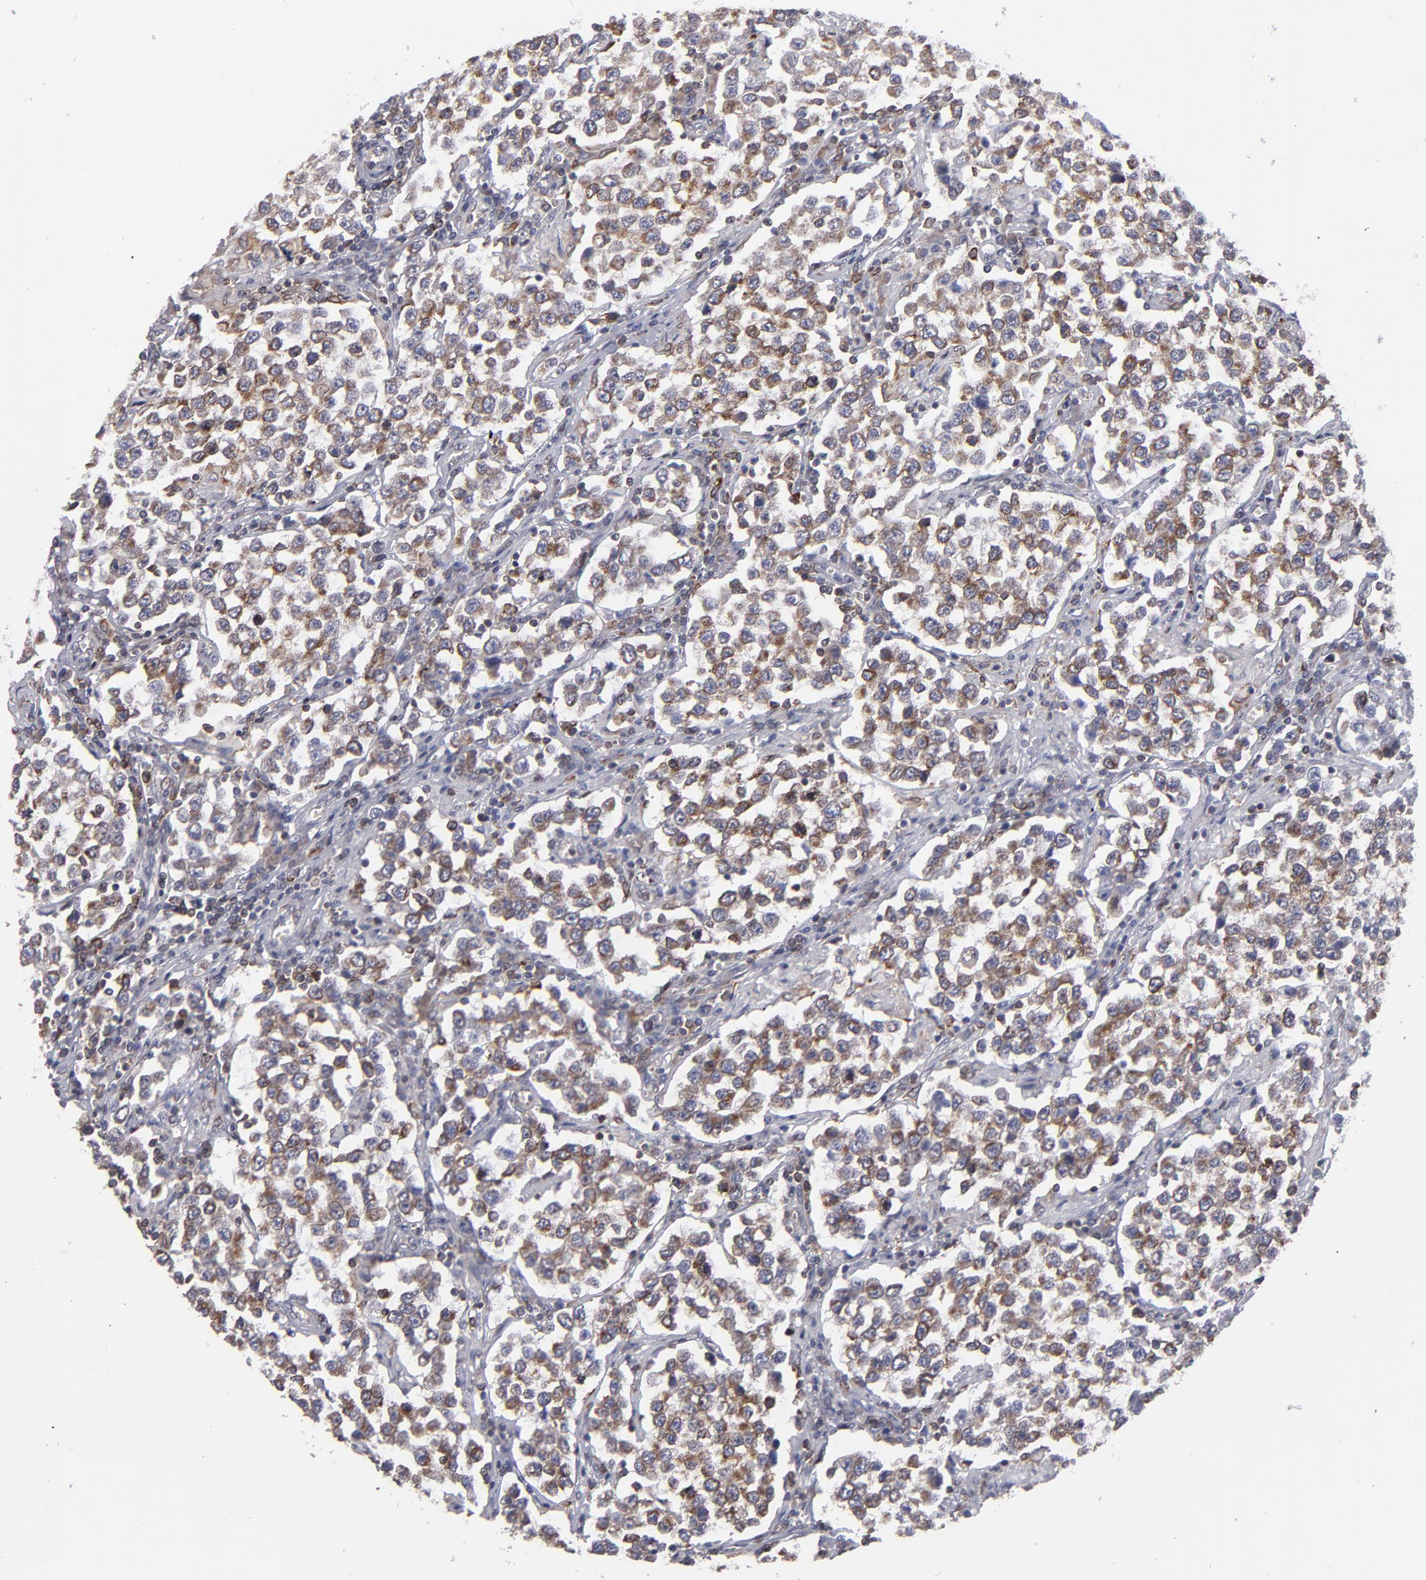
{"staining": {"intensity": "moderate", "quantity": ">75%", "location": "cytoplasmic/membranous"}, "tissue": "testis cancer", "cell_type": "Tumor cells", "image_type": "cancer", "snomed": [{"axis": "morphology", "description": "Seminoma, NOS"}, {"axis": "topography", "description": "Testis"}], "caption": "Tumor cells reveal moderate cytoplasmic/membranous expression in about >75% of cells in testis seminoma.", "gene": "TMX1", "patient": {"sex": "male", "age": 36}}